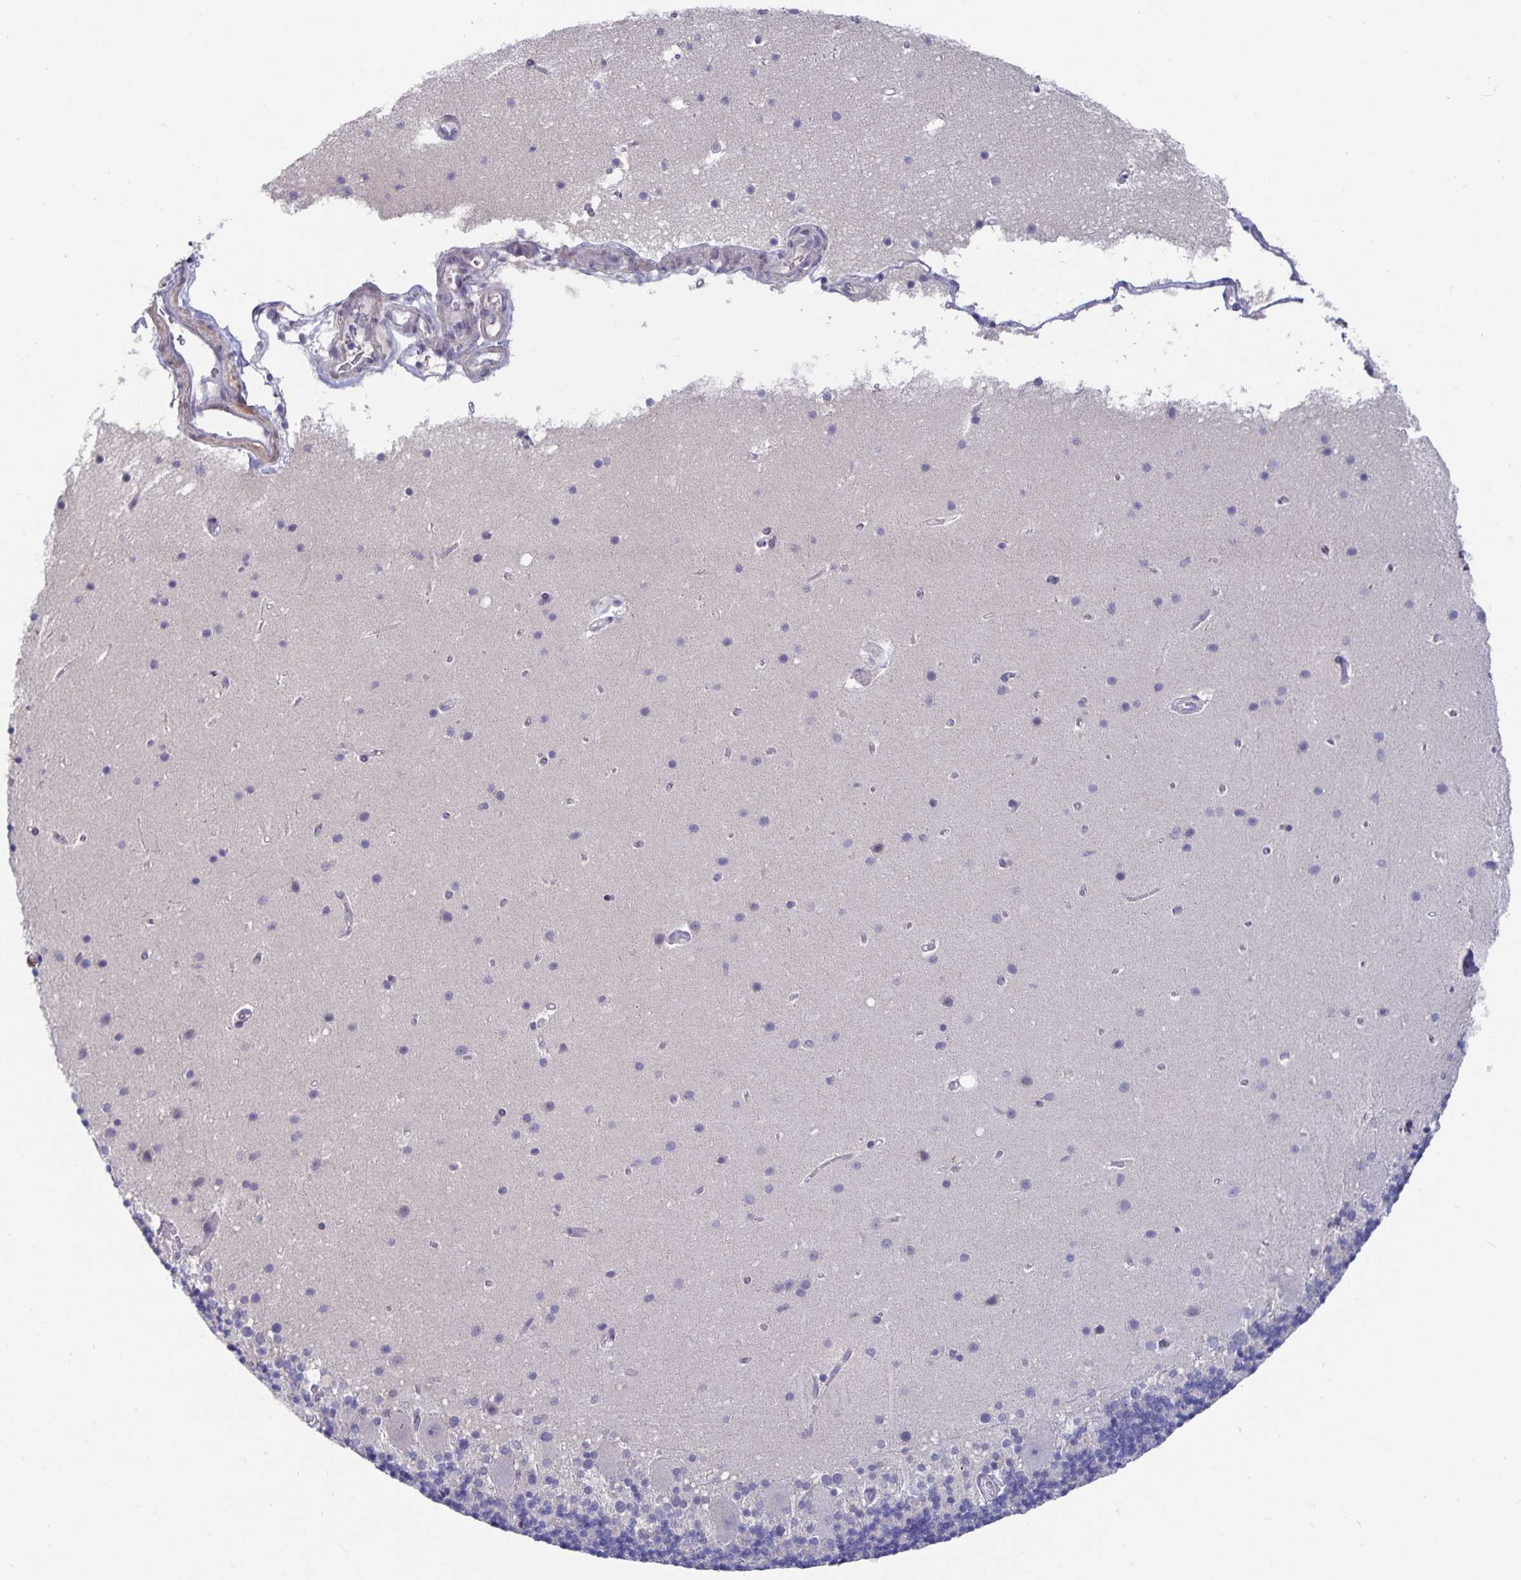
{"staining": {"intensity": "negative", "quantity": "none", "location": "none"}, "tissue": "cerebellum", "cell_type": "Cells in granular layer", "image_type": "normal", "snomed": [{"axis": "morphology", "description": "Normal tissue, NOS"}, {"axis": "topography", "description": "Cerebellum"}], "caption": "IHC image of benign cerebellum stained for a protein (brown), which shows no expression in cells in granular layer.", "gene": "ZIK1", "patient": {"sex": "male", "age": 70}}